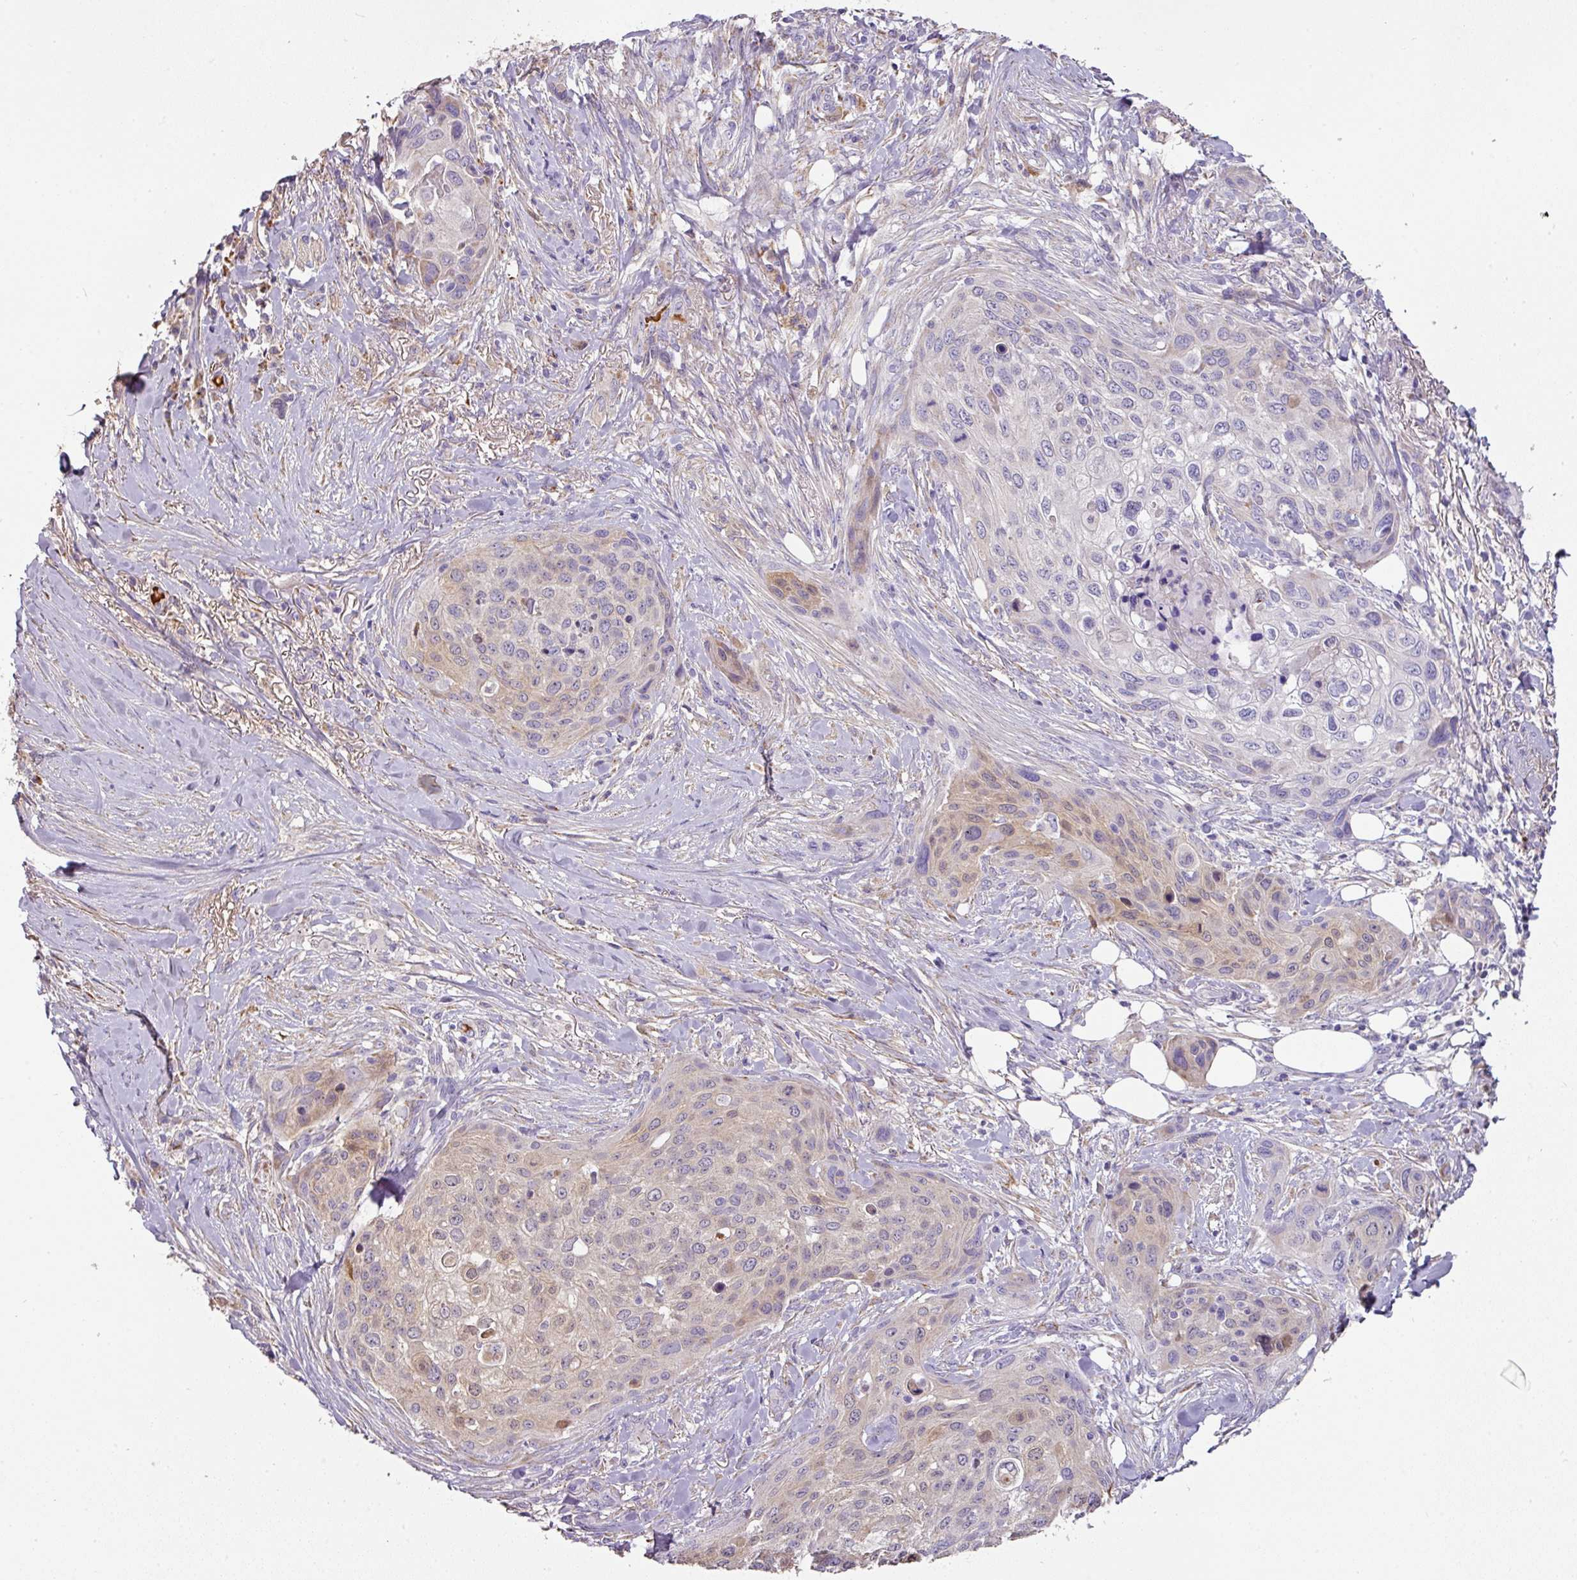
{"staining": {"intensity": "weak", "quantity": "25%-75%", "location": "cytoplasmic/membranous,nuclear"}, "tissue": "skin cancer", "cell_type": "Tumor cells", "image_type": "cancer", "snomed": [{"axis": "morphology", "description": "Squamous cell carcinoma, NOS"}, {"axis": "topography", "description": "Skin"}], "caption": "Skin cancer (squamous cell carcinoma) stained for a protein (brown) shows weak cytoplasmic/membranous and nuclear positive positivity in about 25%-75% of tumor cells.", "gene": "CCZ1", "patient": {"sex": "female", "age": 87}}